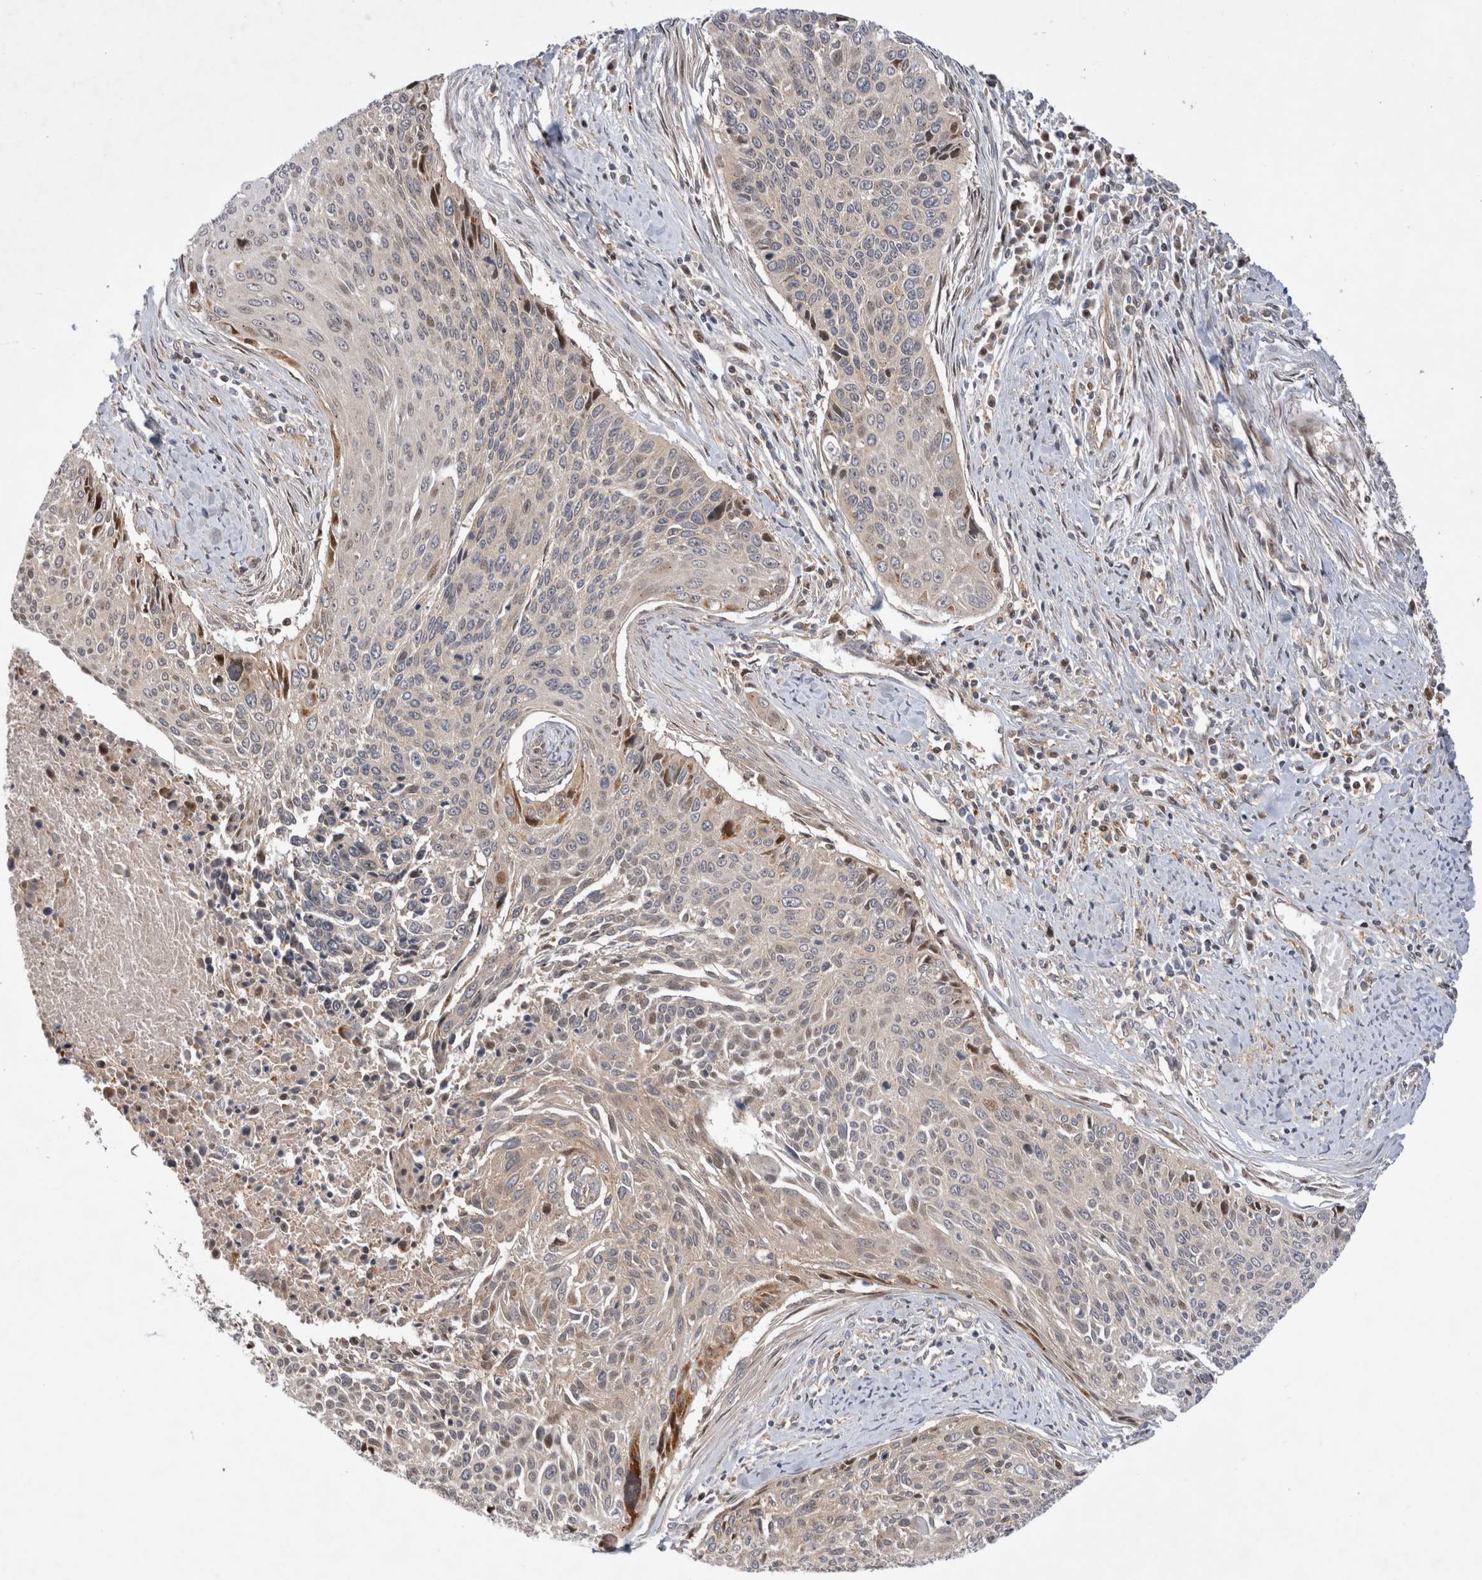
{"staining": {"intensity": "moderate", "quantity": "<25%", "location": "cytoplasmic/membranous,nuclear"}, "tissue": "cervical cancer", "cell_type": "Tumor cells", "image_type": "cancer", "snomed": [{"axis": "morphology", "description": "Squamous cell carcinoma, NOS"}, {"axis": "topography", "description": "Cervix"}], "caption": "Brown immunohistochemical staining in human cervical cancer demonstrates moderate cytoplasmic/membranous and nuclear staining in about <25% of tumor cells.", "gene": "HTT", "patient": {"sex": "female", "age": 55}}